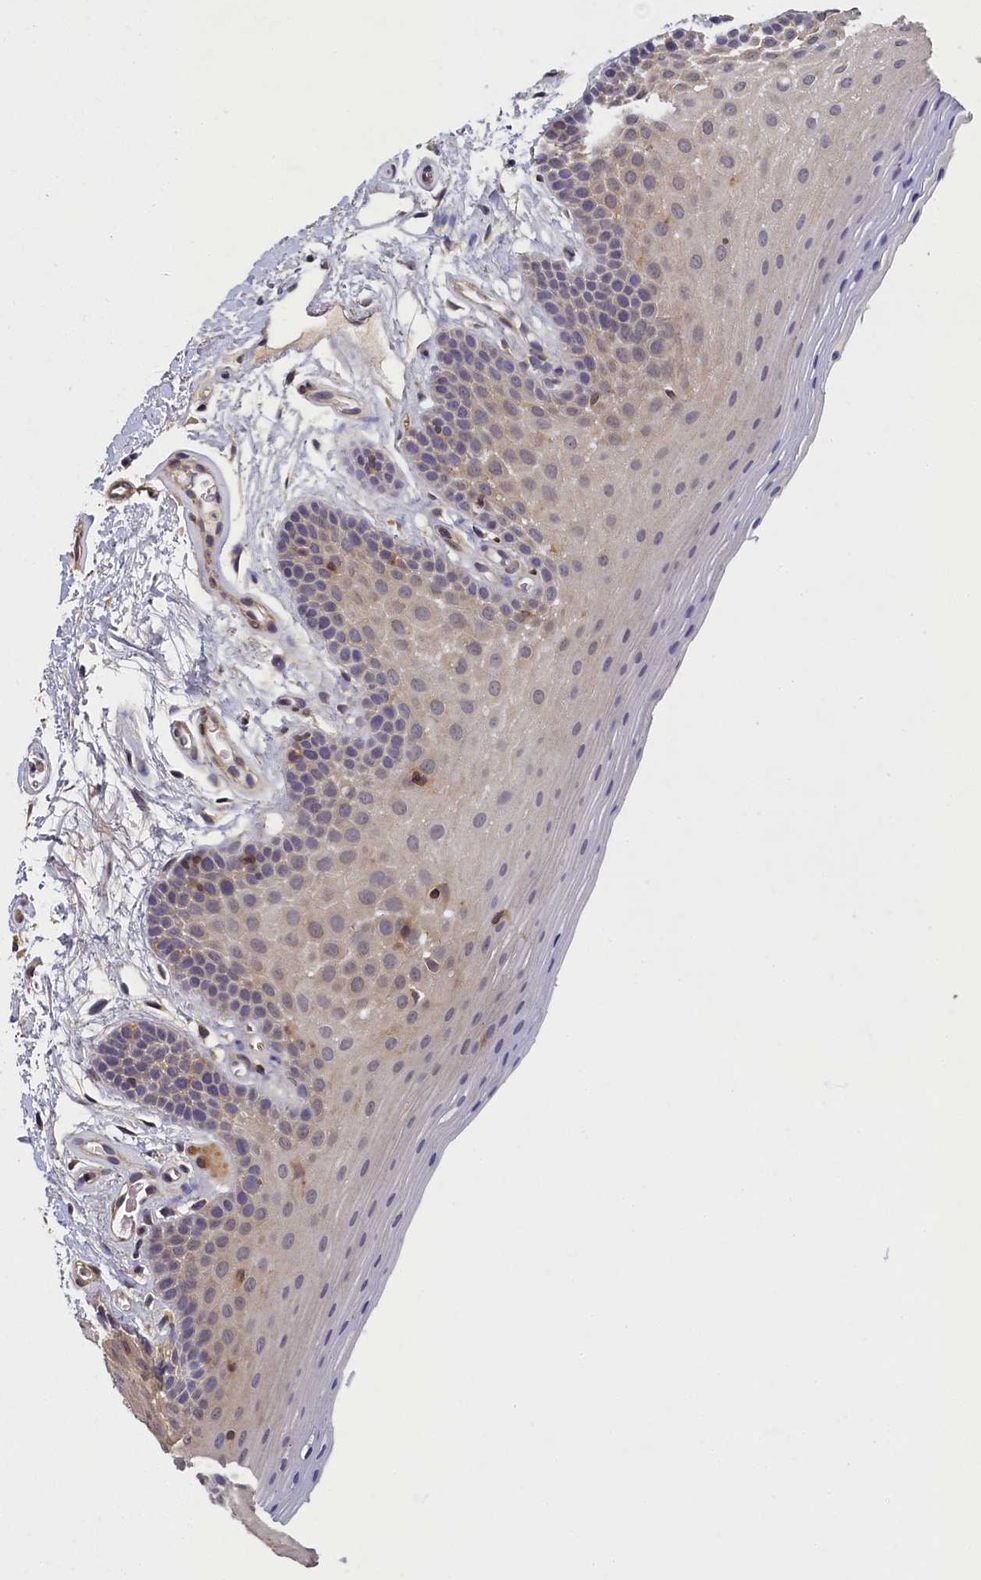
{"staining": {"intensity": "weak", "quantity": "<25%", "location": "cytoplasmic/membranous"}, "tissue": "oral mucosa", "cell_type": "Squamous epithelial cells", "image_type": "normal", "snomed": [{"axis": "morphology", "description": "Normal tissue, NOS"}, {"axis": "topography", "description": "Oral tissue"}], "caption": "IHC photomicrograph of benign human oral mucosa stained for a protein (brown), which shows no expression in squamous epithelial cells. (Immunohistochemistry, brightfield microscopy, high magnification).", "gene": "TBCB", "patient": {"sex": "male", "age": 62}}